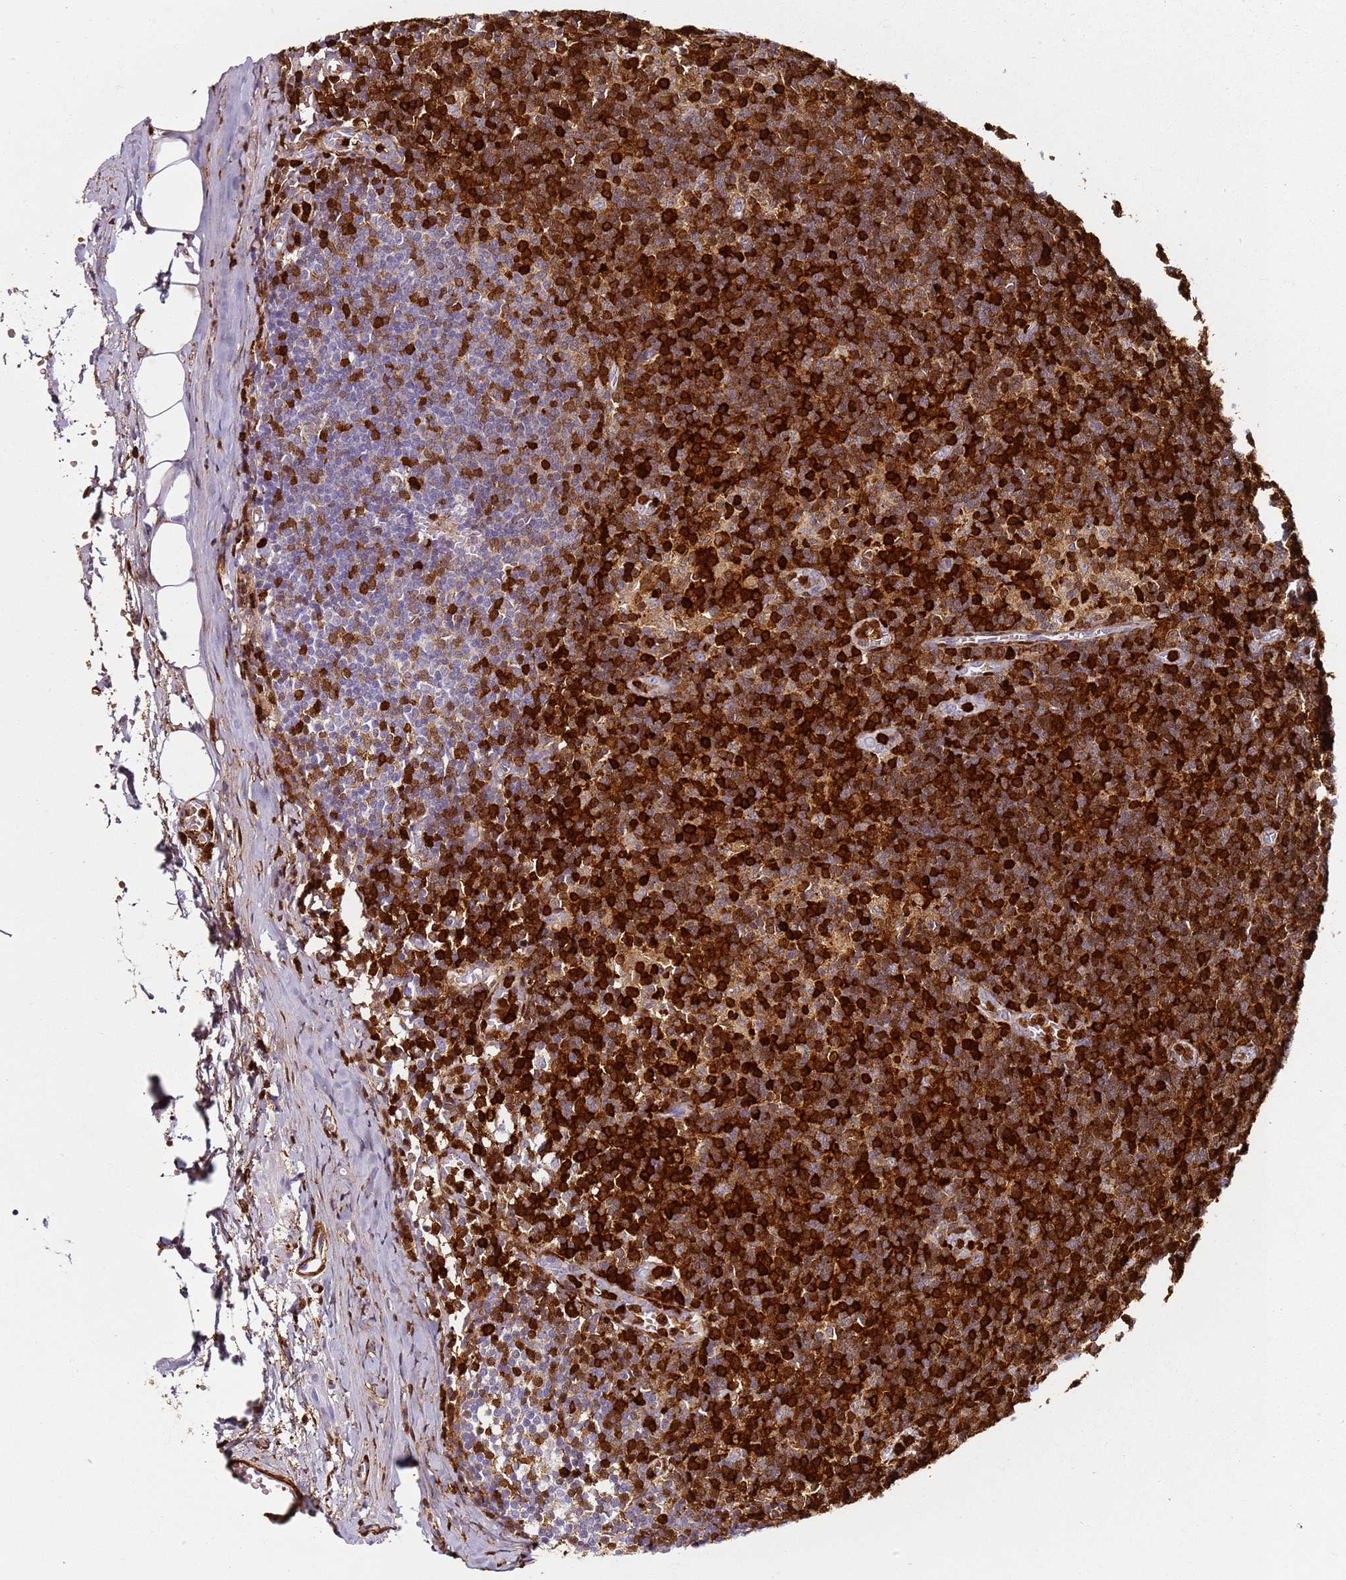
{"staining": {"intensity": "strong", "quantity": "<25%", "location": "cytoplasmic/membranous,nuclear"}, "tissue": "lymph node", "cell_type": "Germinal center cells", "image_type": "normal", "snomed": [{"axis": "morphology", "description": "Normal tissue, NOS"}, {"axis": "topography", "description": "Lymph node"}], "caption": "This is an image of IHC staining of normal lymph node, which shows strong positivity in the cytoplasmic/membranous,nuclear of germinal center cells.", "gene": "S100A4", "patient": {"sex": "female", "age": 42}}